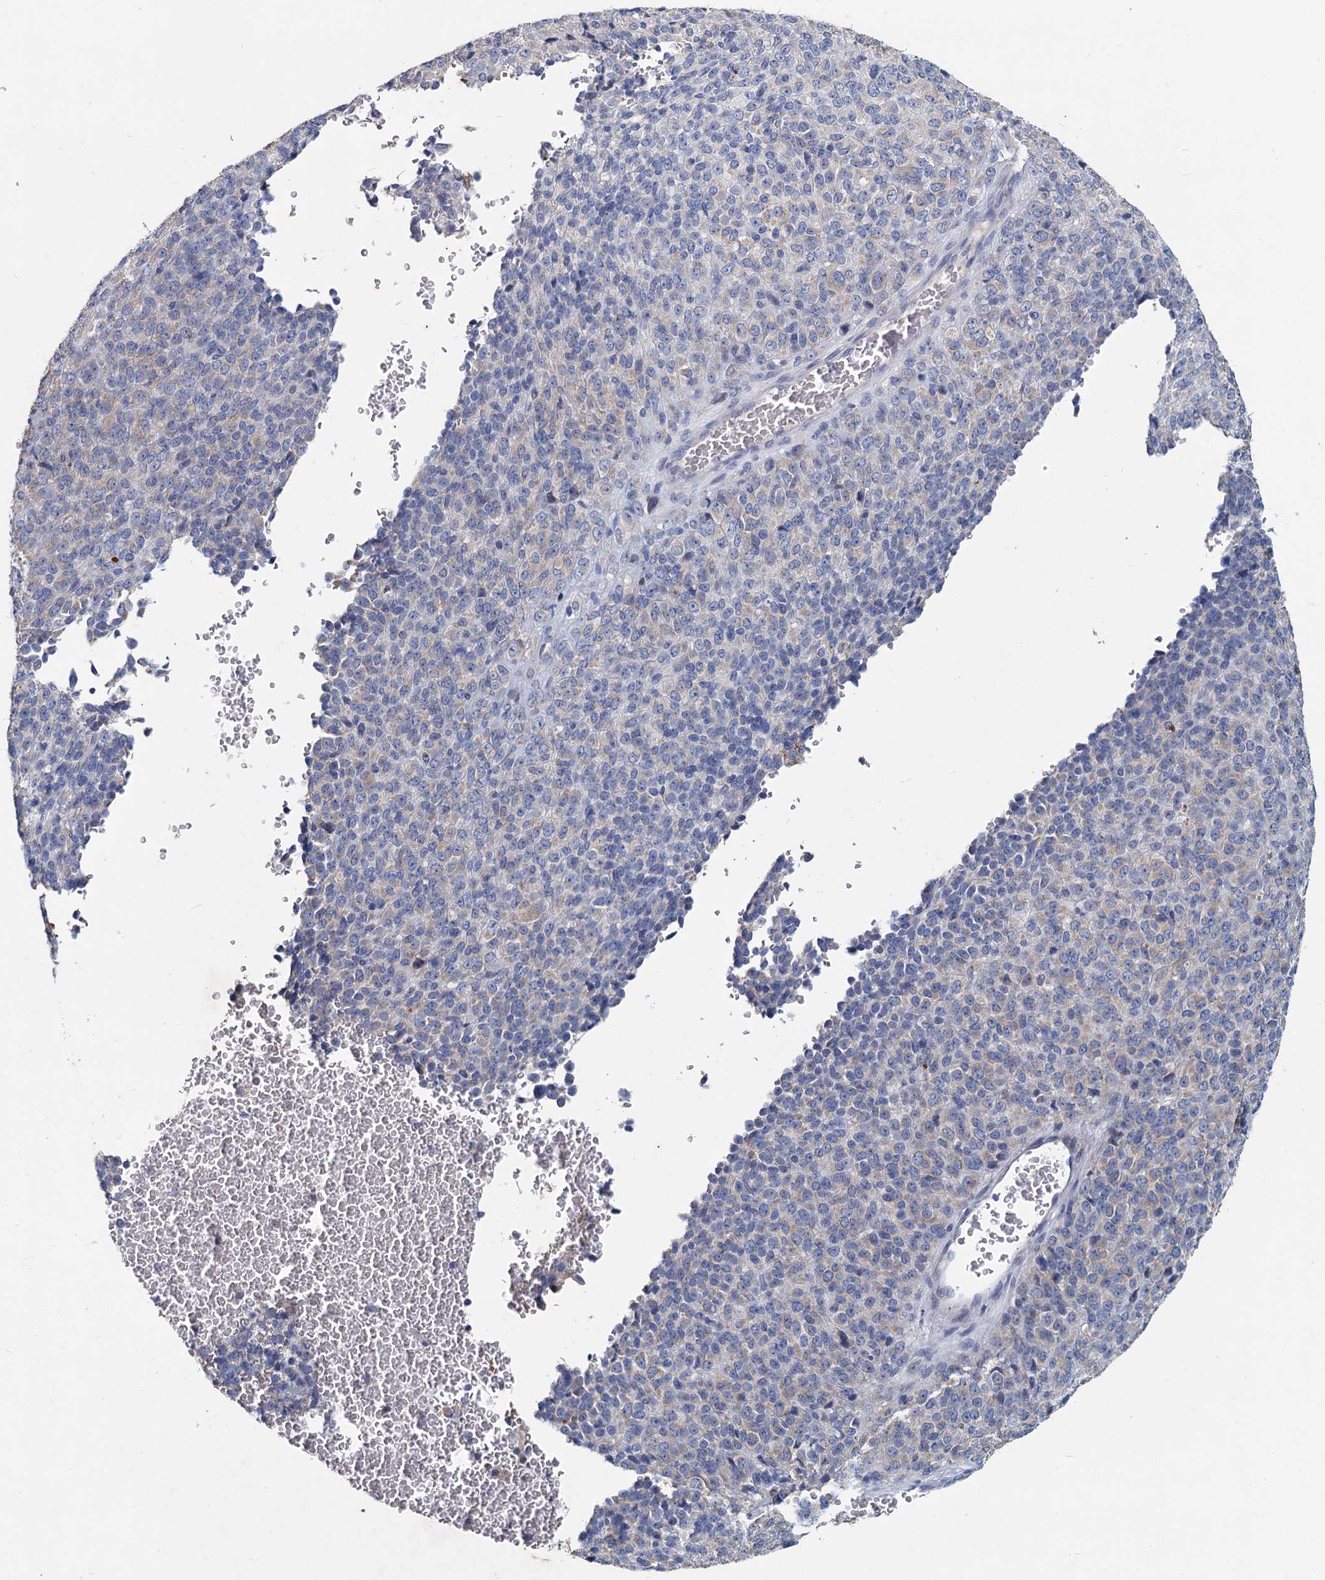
{"staining": {"intensity": "negative", "quantity": "none", "location": "none"}, "tissue": "melanoma", "cell_type": "Tumor cells", "image_type": "cancer", "snomed": [{"axis": "morphology", "description": "Malignant melanoma, Metastatic site"}, {"axis": "topography", "description": "Brain"}], "caption": "IHC histopathology image of neoplastic tissue: human malignant melanoma (metastatic site) stained with DAB (3,3'-diaminobenzidine) displays no significant protein positivity in tumor cells.", "gene": "TMX2", "patient": {"sex": "female", "age": 56}}